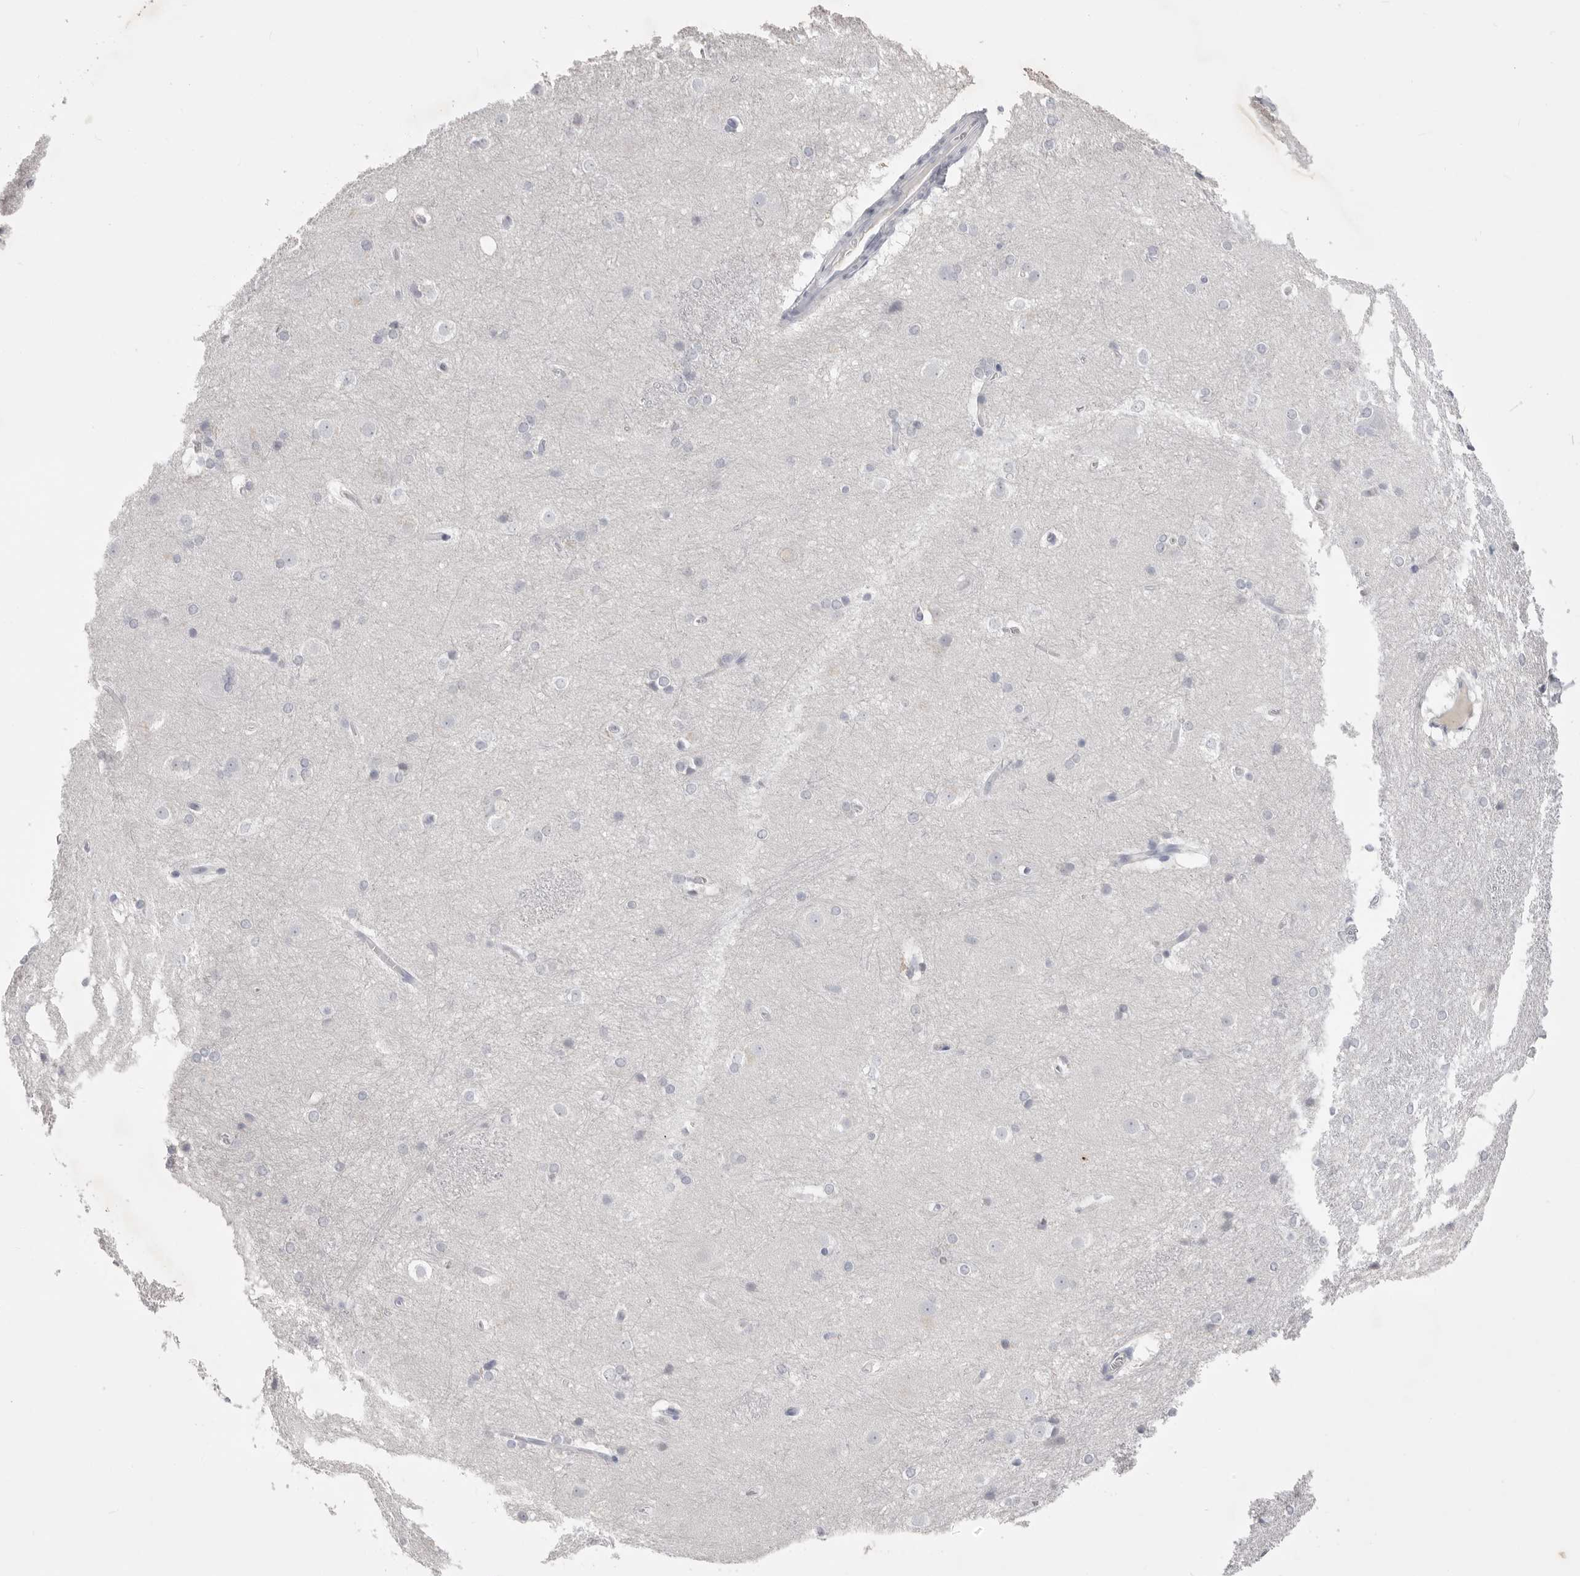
{"staining": {"intensity": "negative", "quantity": "none", "location": "none"}, "tissue": "caudate", "cell_type": "Glial cells", "image_type": "normal", "snomed": [{"axis": "morphology", "description": "Normal tissue, NOS"}, {"axis": "topography", "description": "Lateral ventricle wall"}], "caption": "The micrograph reveals no significant expression in glial cells of caudate. (DAB (3,3'-diaminobenzidine) IHC, high magnification).", "gene": "ZBTB7B", "patient": {"sex": "female", "age": 19}}